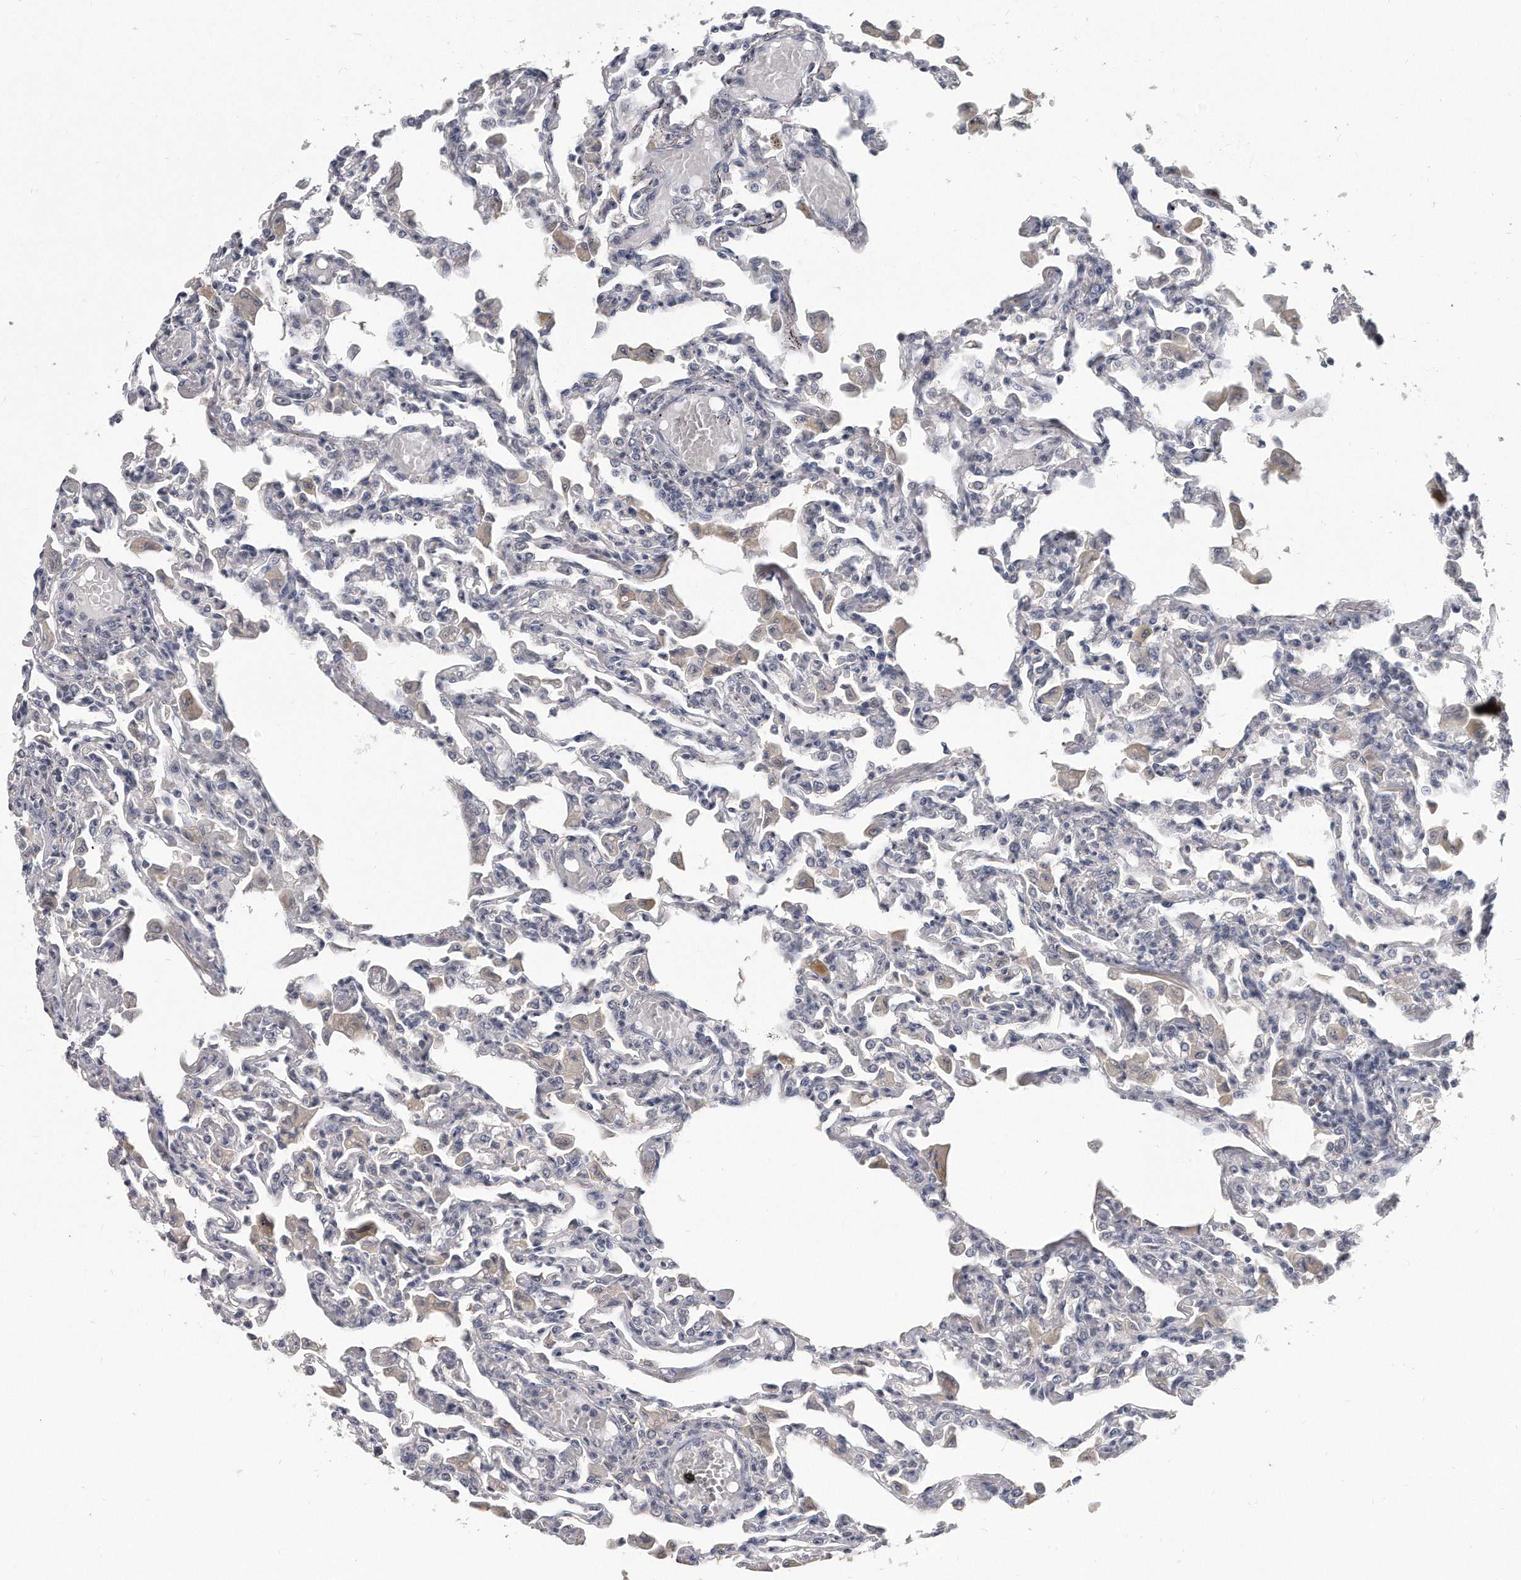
{"staining": {"intensity": "negative", "quantity": "none", "location": "none"}, "tissue": "lung", "cell_type": "Alveolar cells", "image_type": "normal", "snomed": [{"axis": "morphology", "description": "Normal tissue, NOS"}, {"axis": "topography", "description": "Bronchus"}, {"axis": "topography", "description": "Lung"}], "caption": "Immunohistochemistry (IHC) image of normal lung: lung stained with DAB displays no significant protein staining in alveolar cells.", "gene": "KLHL7", "patient": {"sex": "female", "age": 49}}